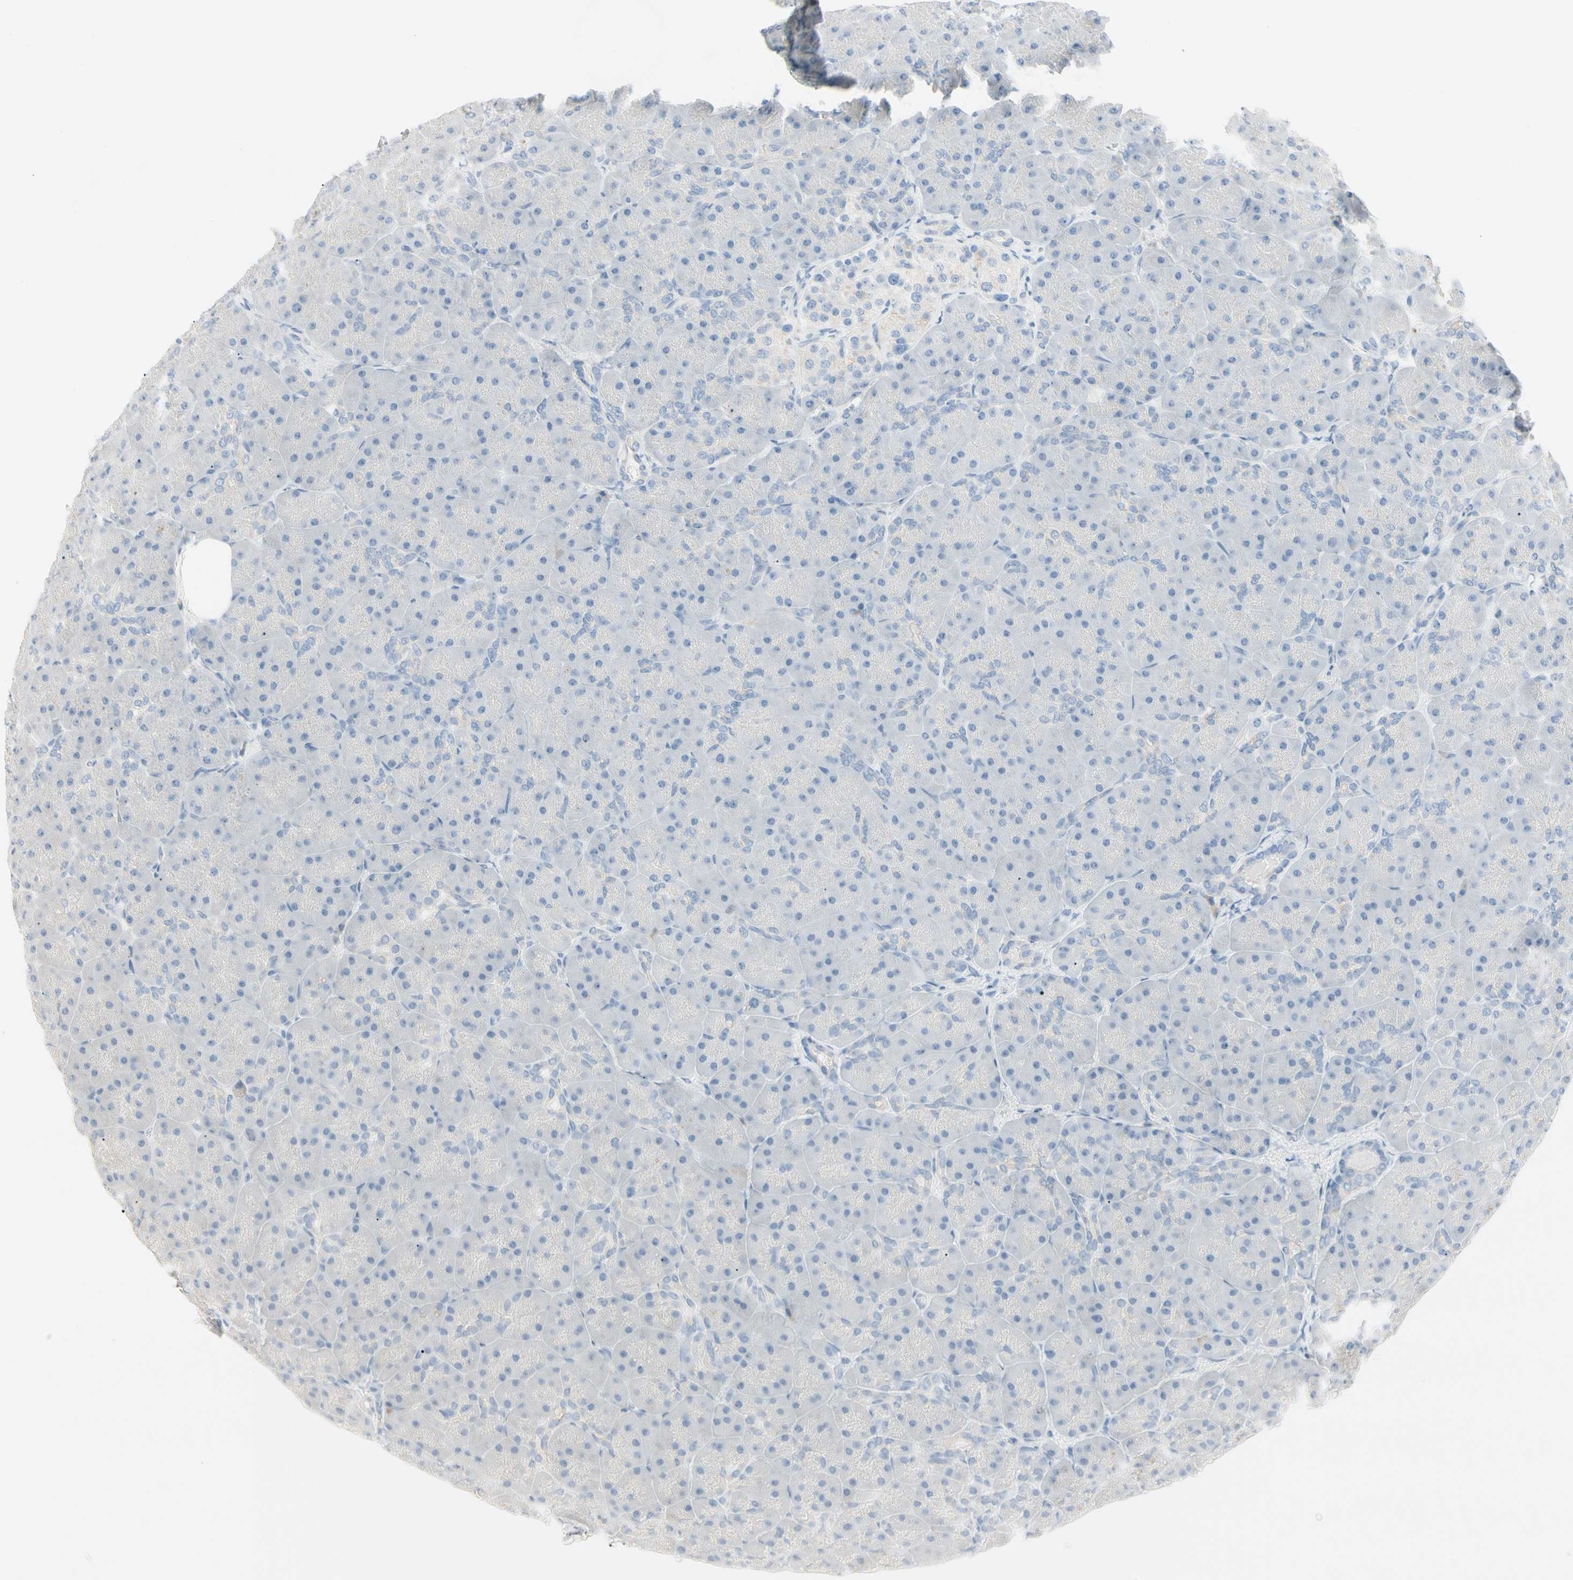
{"staining": {"intensity": "negative", "quantity": "none", "location": "none"}, "tissue": "pancreas", "cell_type": "Exocrine glandular cells", "image_type": "normal", "snomed": [{"axis": "morphology", "description": "Normal tissue, NOS"}, {"axis": "topography", "description": "Pancreas"}], "caption": "Exocrine glandular cells are negative for brown protein staining in benign pancreas. (Immunohistochemistry (ihc), brightfield microscopy, high magnification).", "gene": "ALDH18A1", "patient": {"sex": "male", "age": 66}}